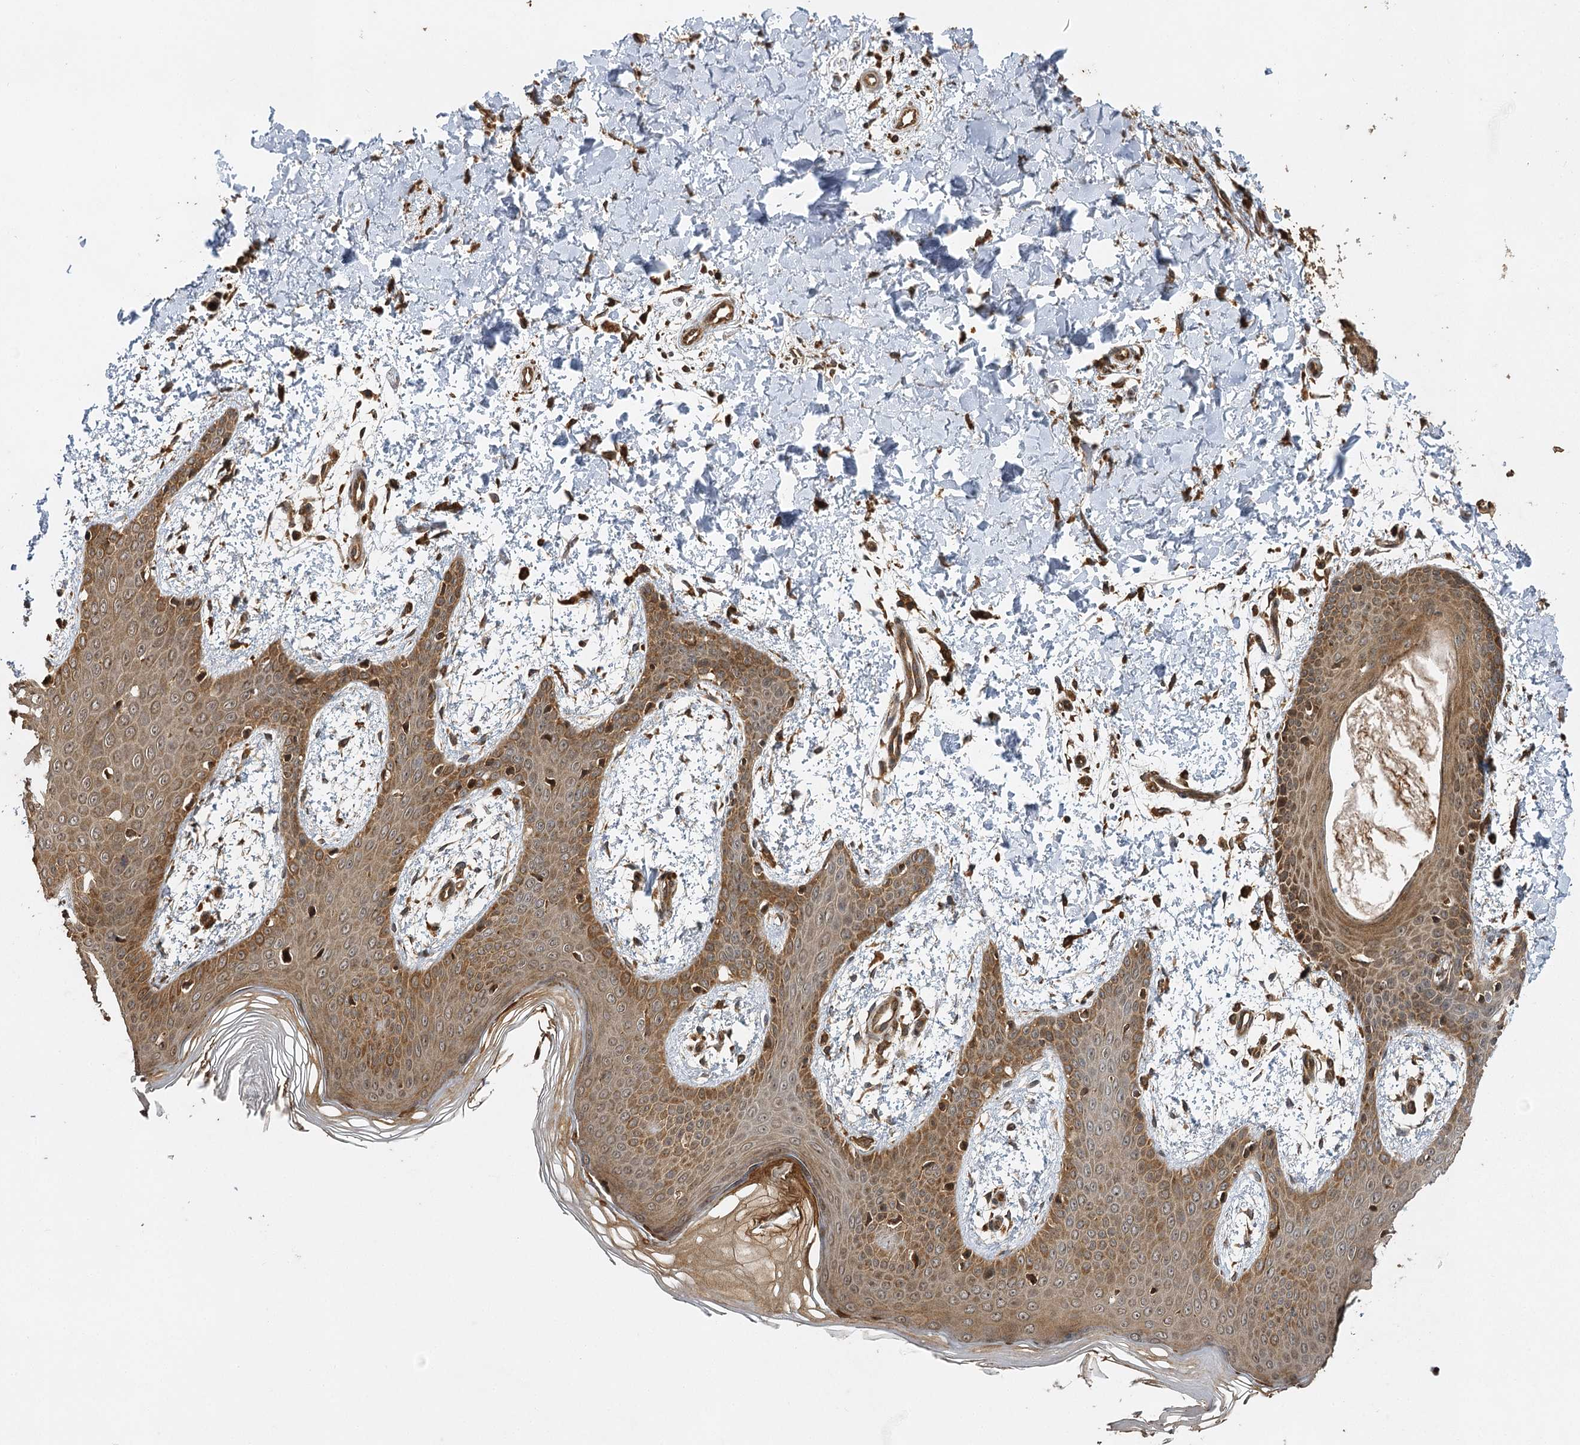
{"staining": {"intensity": "moderate", "quantity": ">75%", "location": "cytoplasmic/membranous"}, "tissue": "skin", "cell_type": "Fibroblasts", "image_type": "normal", "snomed": [{"axis": "morphology", "description": "Normal tissue, NOS"}, {"axis": "topography", "description": "Skin"}], "caption": "High-power microscopy captured an immunohistochemistry photomicrograph of normal skin, revealing moderate cytoplasmic/membranous staining in approximately >75% of fibroblasts.", "gene": "IL11RA", "patient": {"sex": "male", "age": 36}}